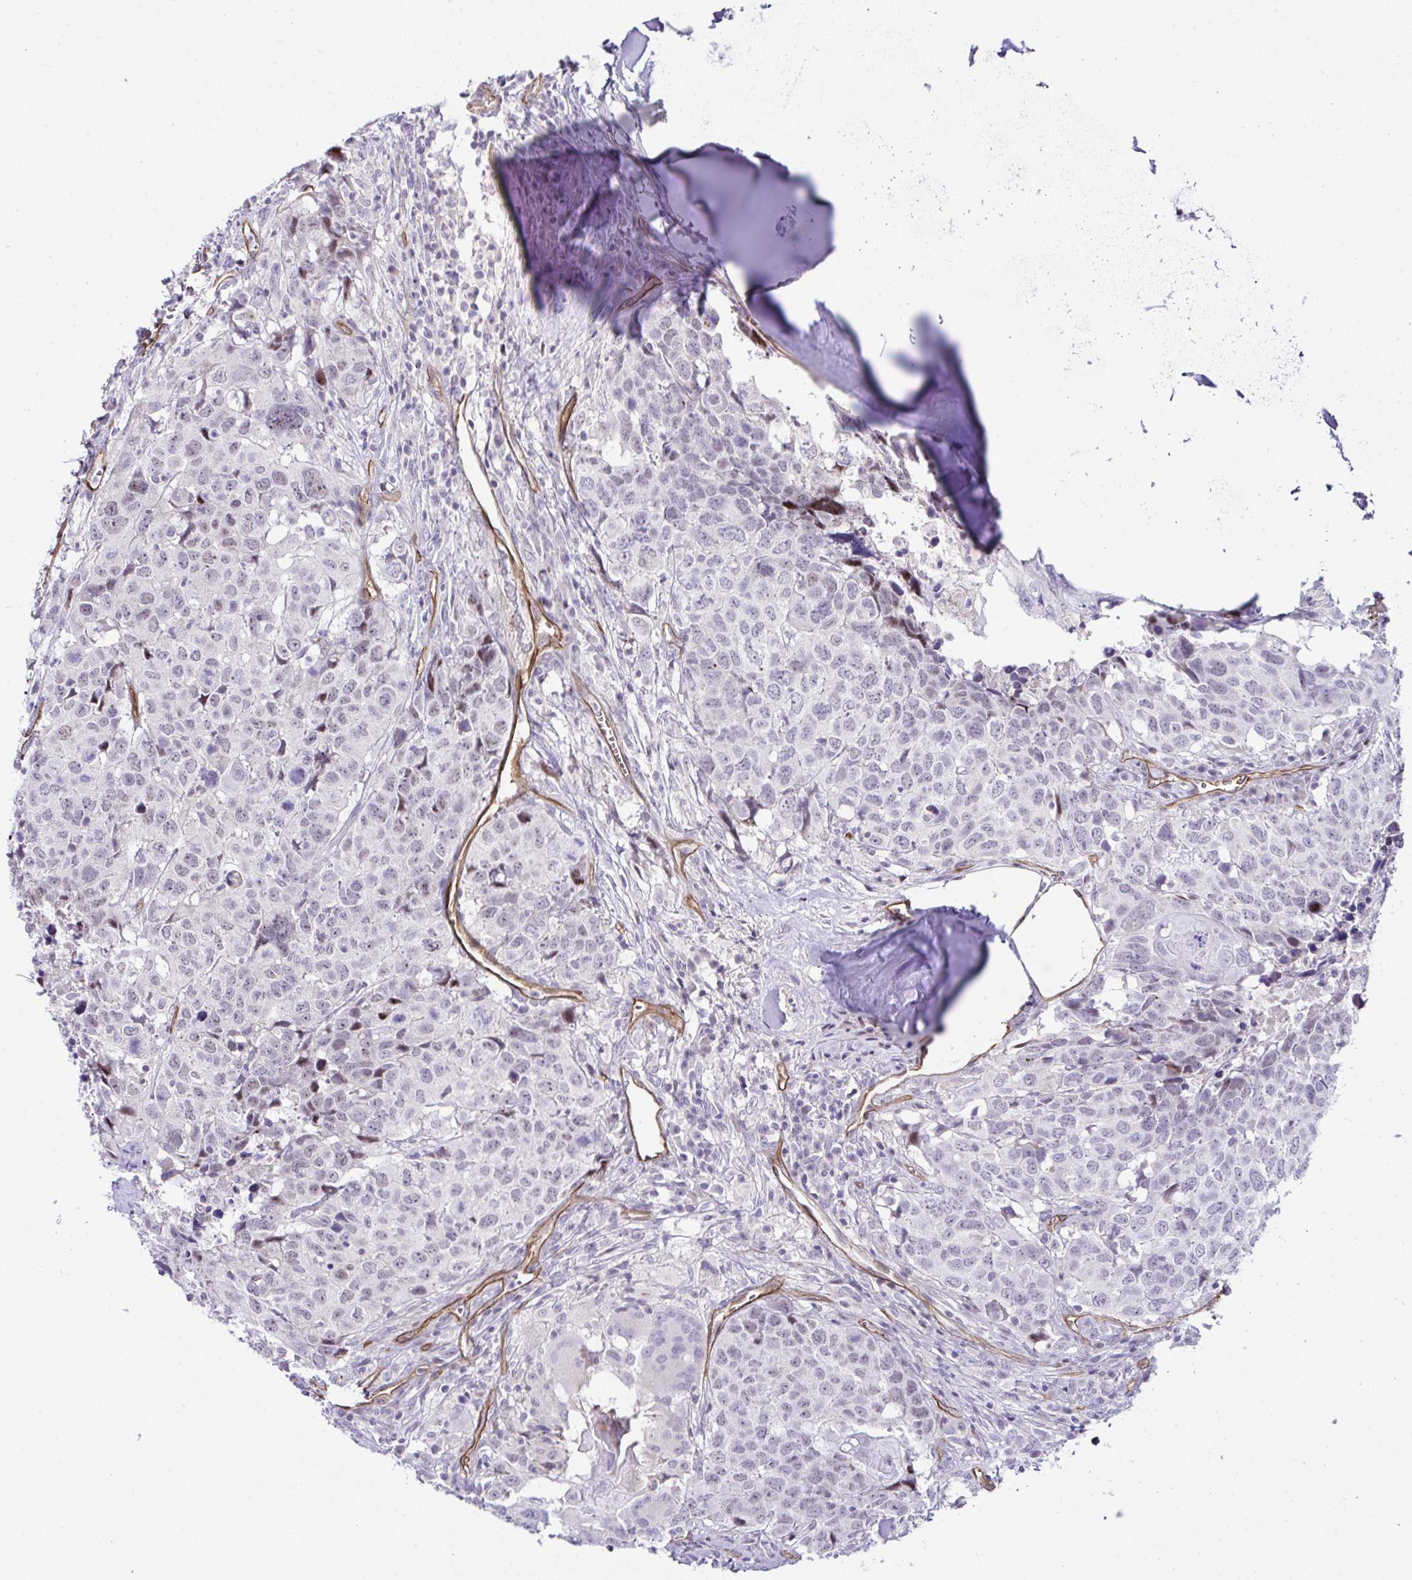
{"staining": {"intensity": "weak", "quantity": "<25%", "location": "nuclear"}, "tissue": "head and neck cancer", "cell_type": "Tumor cells", "image_type": "cancer", "snomed": [{"axis": "morphology", "description": "Normal tissue, NOS"}, {"axis": "morphology", "description": "Squamous cell carcinoma, NOS"}, {"axis": "topography", "description": "Skeletal muscle"}, {"axis": "topography", "description": "Vascular tissue"}, {"axis": "topography", "description": "Peripheral nerve tissue"}, {"axis": "topography", "description": "Head-Neck"}], "caption": "A photomicrograph of human head and neck cancer (squamous cell carcinoma) is negative for staining in tumor cells.", "gene": "FBXO34", "patient": {"sex": "male", "age": 66}}